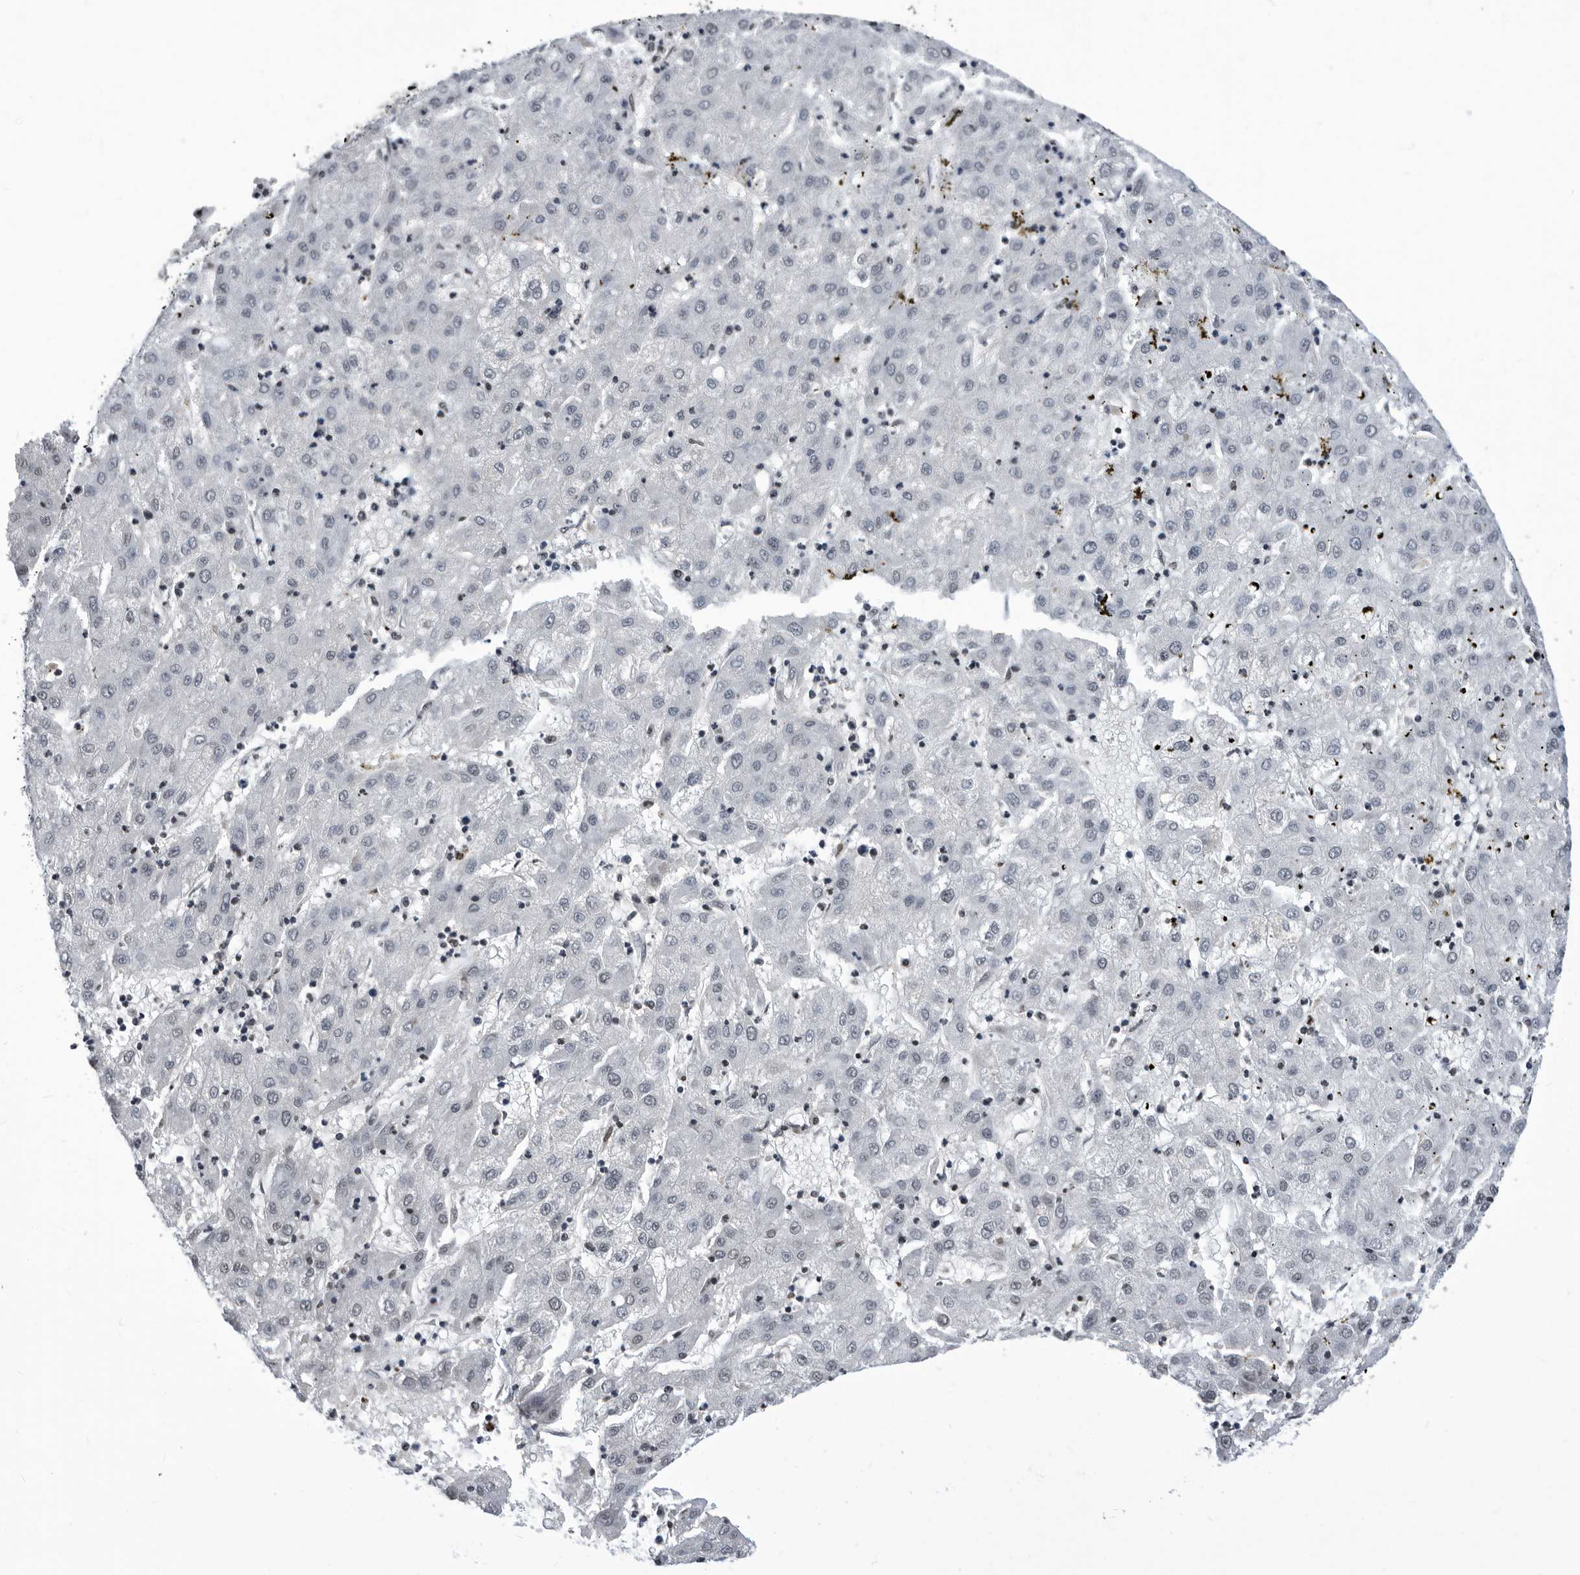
{"staining": {"intensity": "negative", "quantity": "none", "location": "none"}, "tissue": "liver cancer", "cell_type": "Tumor cells", "image_type": "cancer", "snomed": [{"axis": "morphology", "description": "Carcinoma, Hepatocellular, NOS"}, {"axis": "topography", "description": "Liver"}], "caption": "Image shows no significant protein expression in tumor cells of hepatocellular carcinoma (liver).", "gene": "TSTD1", "patient": {"sex": "male", "age": 72}}